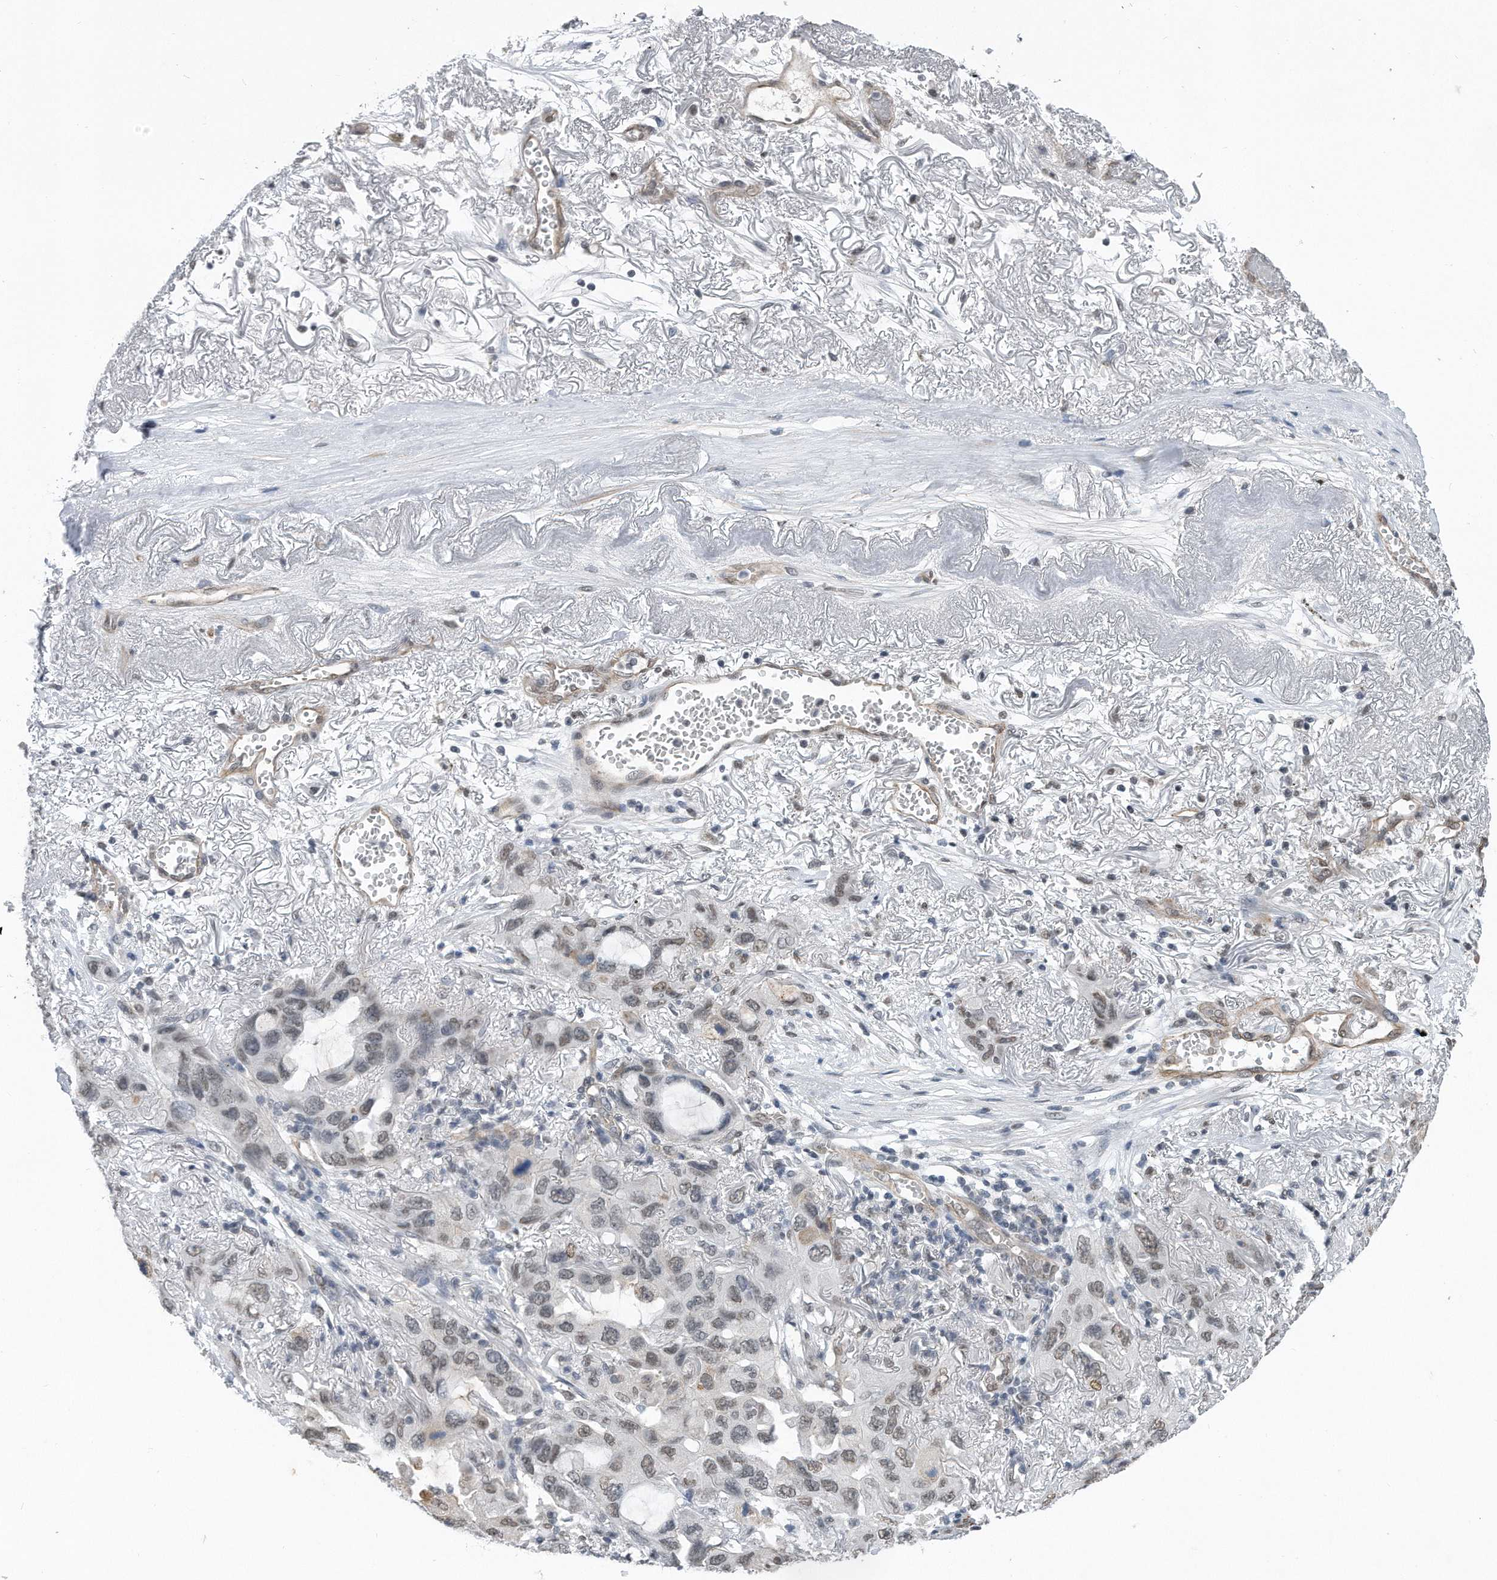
{"staining": {"intensity": "weak", "quantity": "25%-75%", "location": "nuclear"}, "tissue": "lung cancer", "cell_type": "Tumor cells", "image_type": "cancer", "snomed": [{"axis": "morphology", "description": "Squamous cell carcinoma, NOS"}, {"axis": "topography", "description": "Lung"}], "caption": "Immunohistochemical staining of lung squamous cell carcinoma demonstrates low levels of weak nuclear protein staining in about 25%-75% of tumor cells.", "gene": "TP53INP1", "patient": {"sex": "female", "age": 73}}